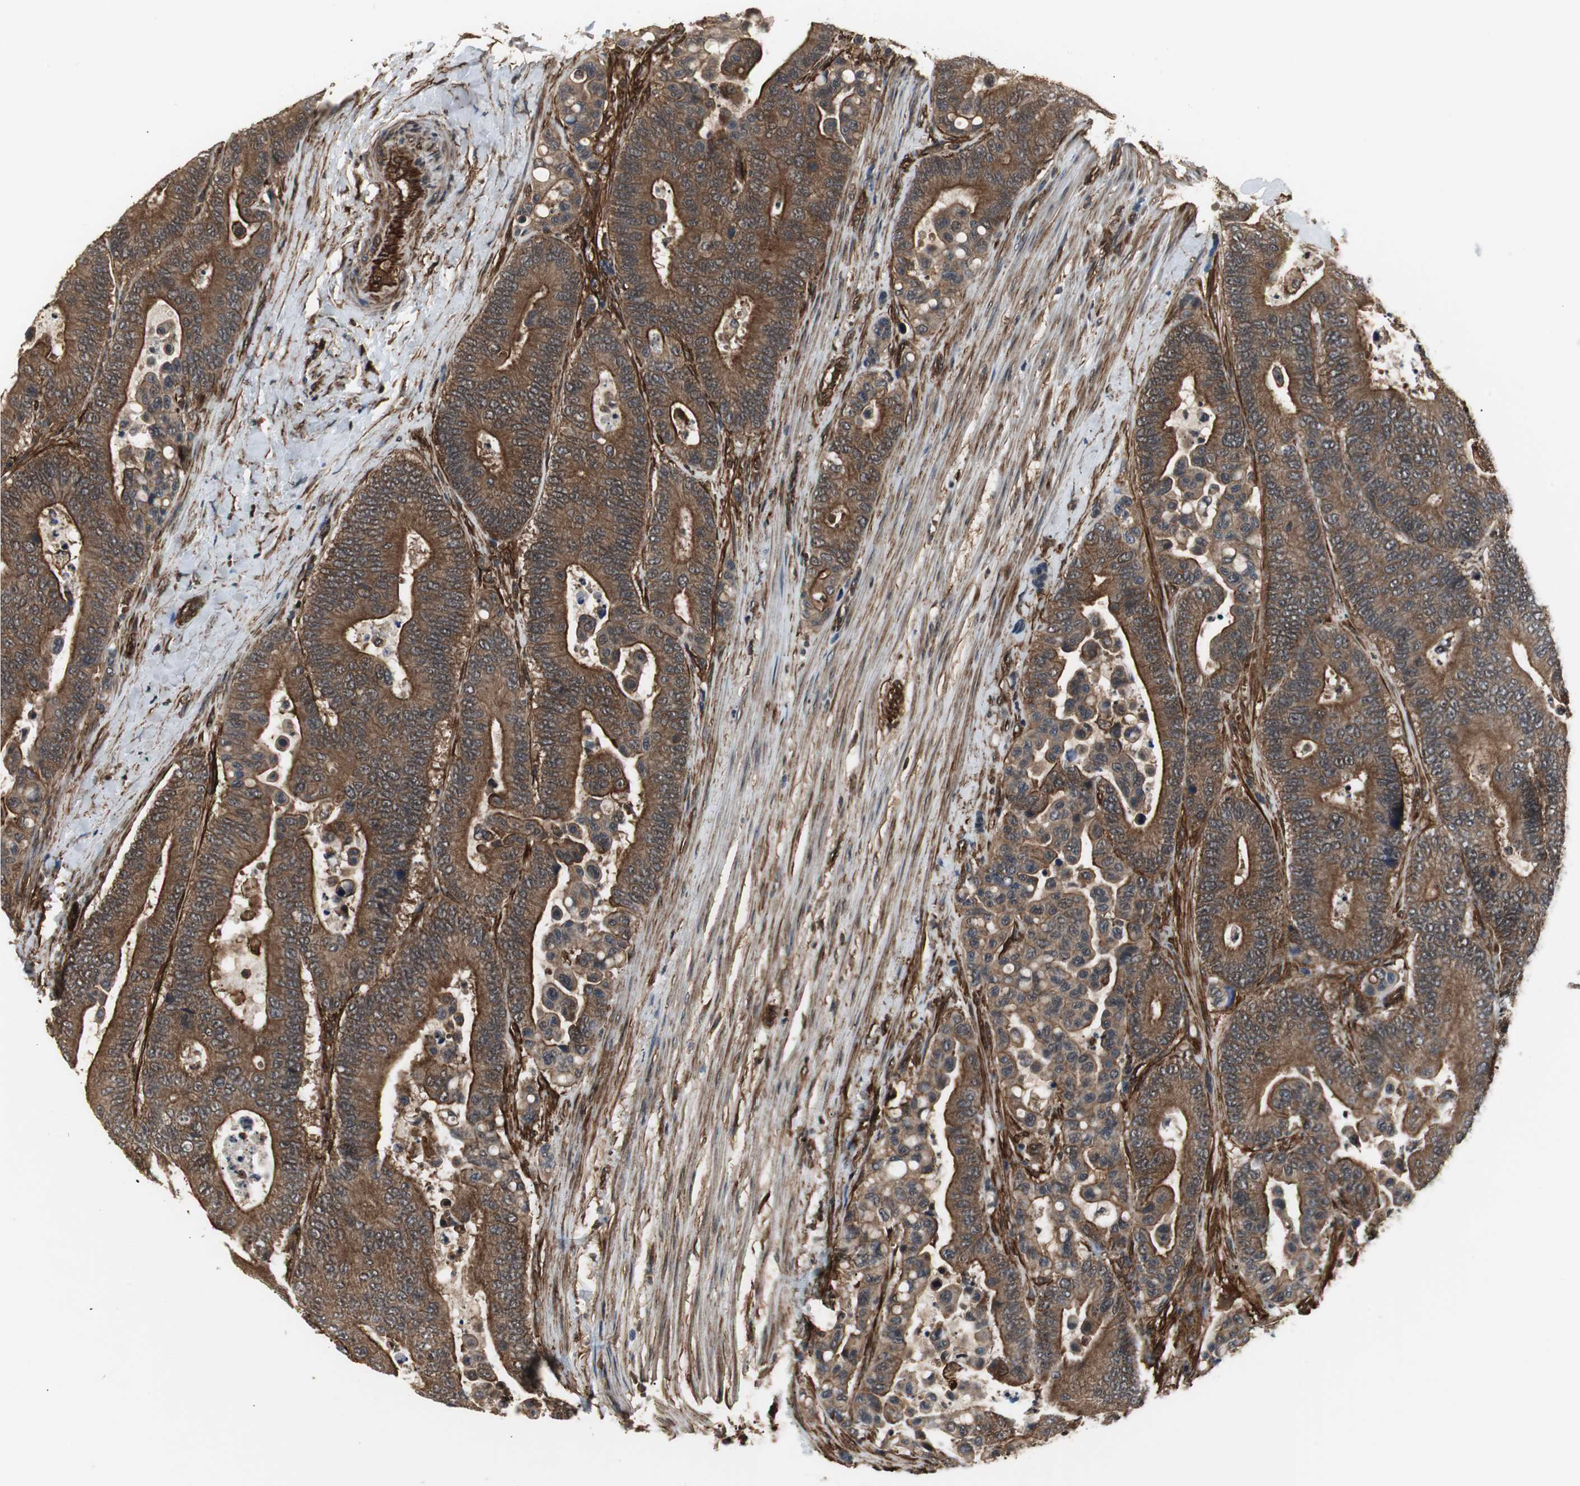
{"staining": {"intensity": "moderate", "quantity": ">75%", "location": "cytoplasmic/membranous"}, "tissue": "colorectal cancer", "cell_type": "Tumor cells", "image_type": "cancer", "snomed": [{"axis": "morphology", "description": "Normal tissue, NOS"}, {"axis": "morphology", "description": "Adenocarcinoma, NOS"}, {"axis": "topography", "description": "Colon"}], "caption": "Protein staining exhibits moderate cytoplasmic/membranous staining in about >75% of tumor cells in colorectal cancer. The protein of interest is shown in brown color, while the nuclei are stained blue.", "gene": "PTPN11", "patient": {"sex": "male", "age": 82}}